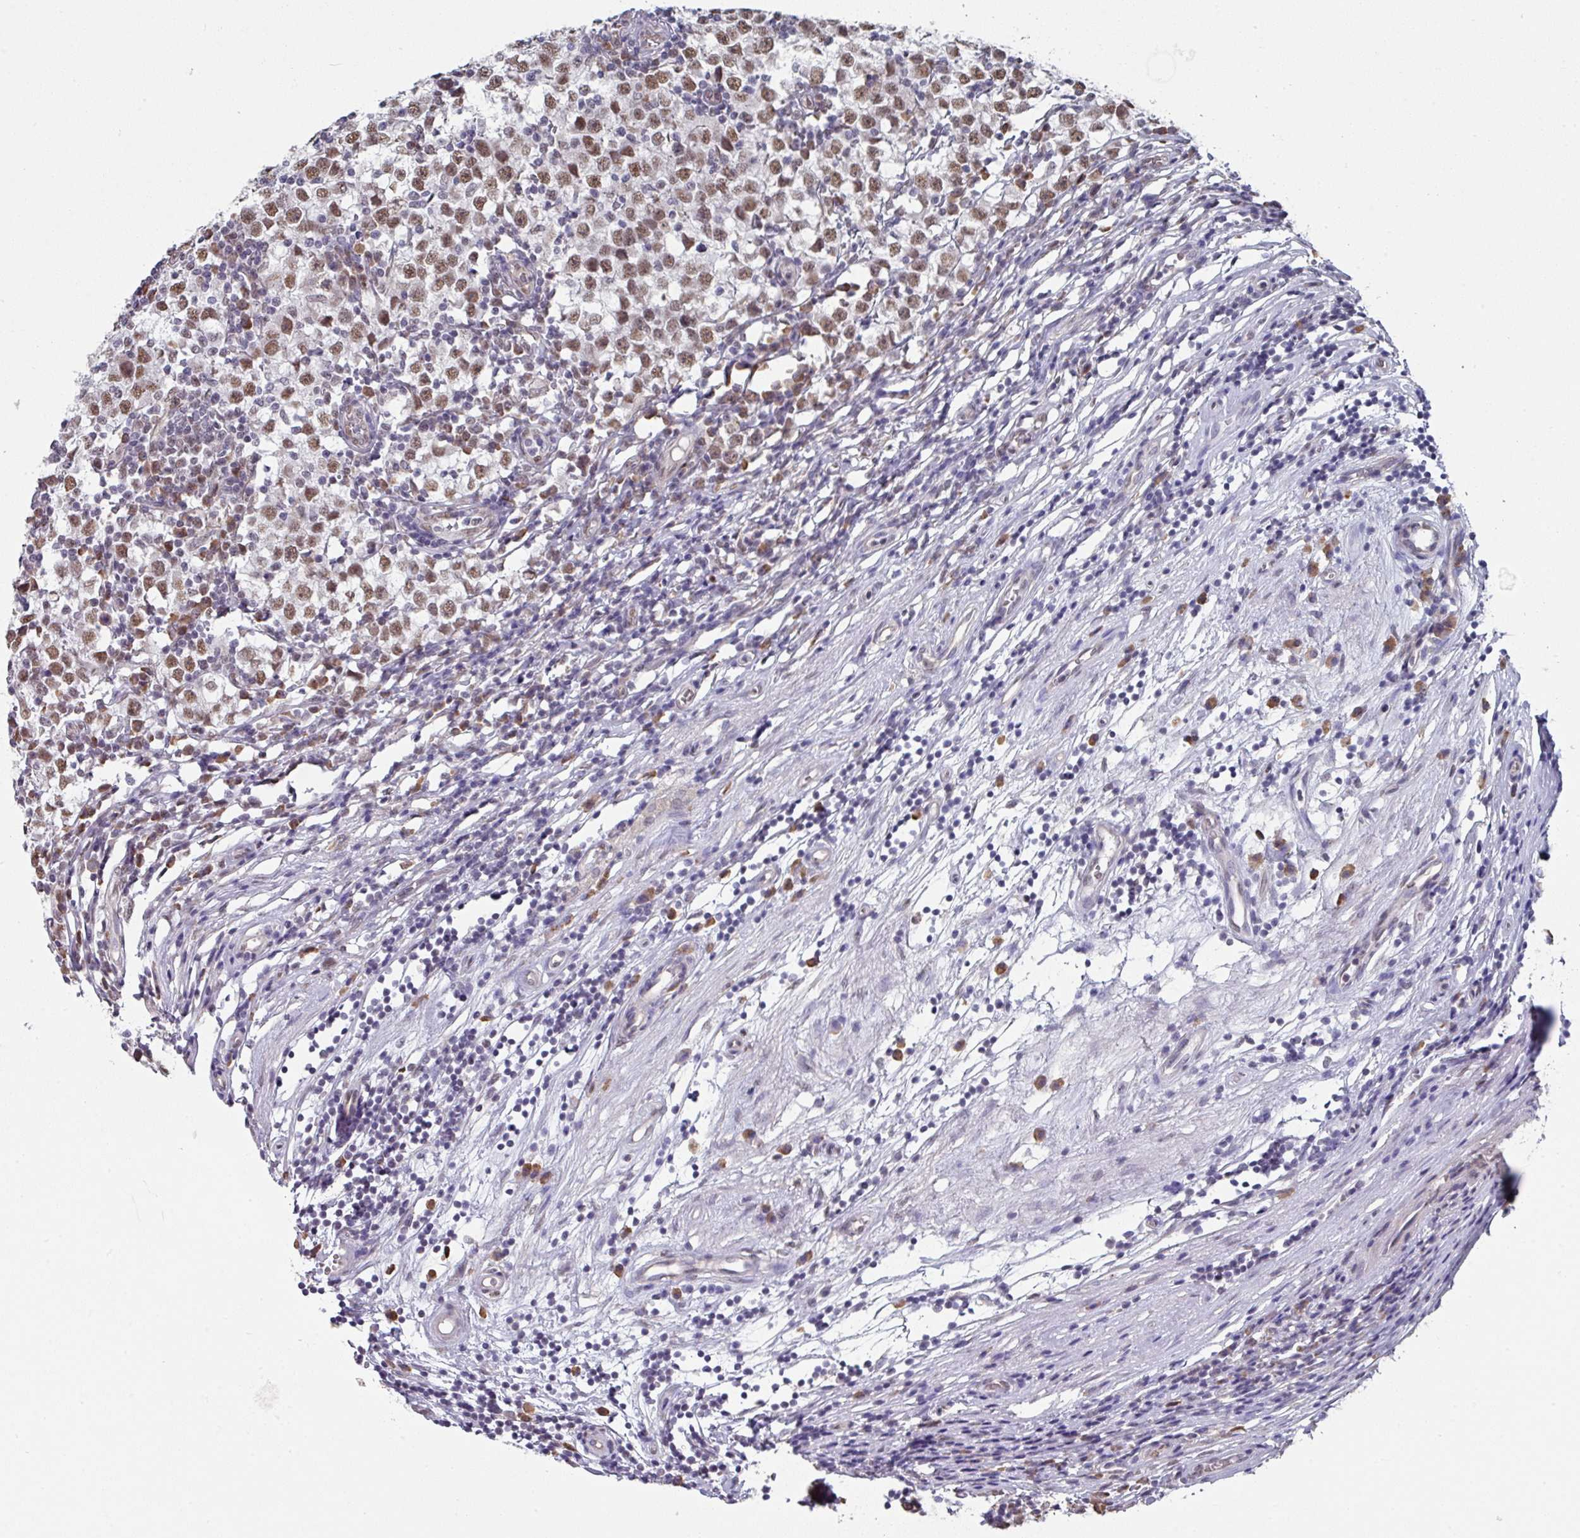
{"staining": {"intensity": "moderate", "quantity": ">75%", "location": "nuclear"}, "tissue": "testis cancer", "cell_type": "Tumor cells", "image_type": "cancer", "snomed": [{"axis": "morphology", "description": "Seminoma, NOS"}, {"axis": "topography", "description": "Testis"}], "caption": "This photomicrograph reveals immunohistochemistry (IHC) staining of testis seminoma, with medium moderate nuclear staining in approximately >75% of tumor cells.", "gene": "TMED5", "patient": {"sex": "male", "age": 65}}